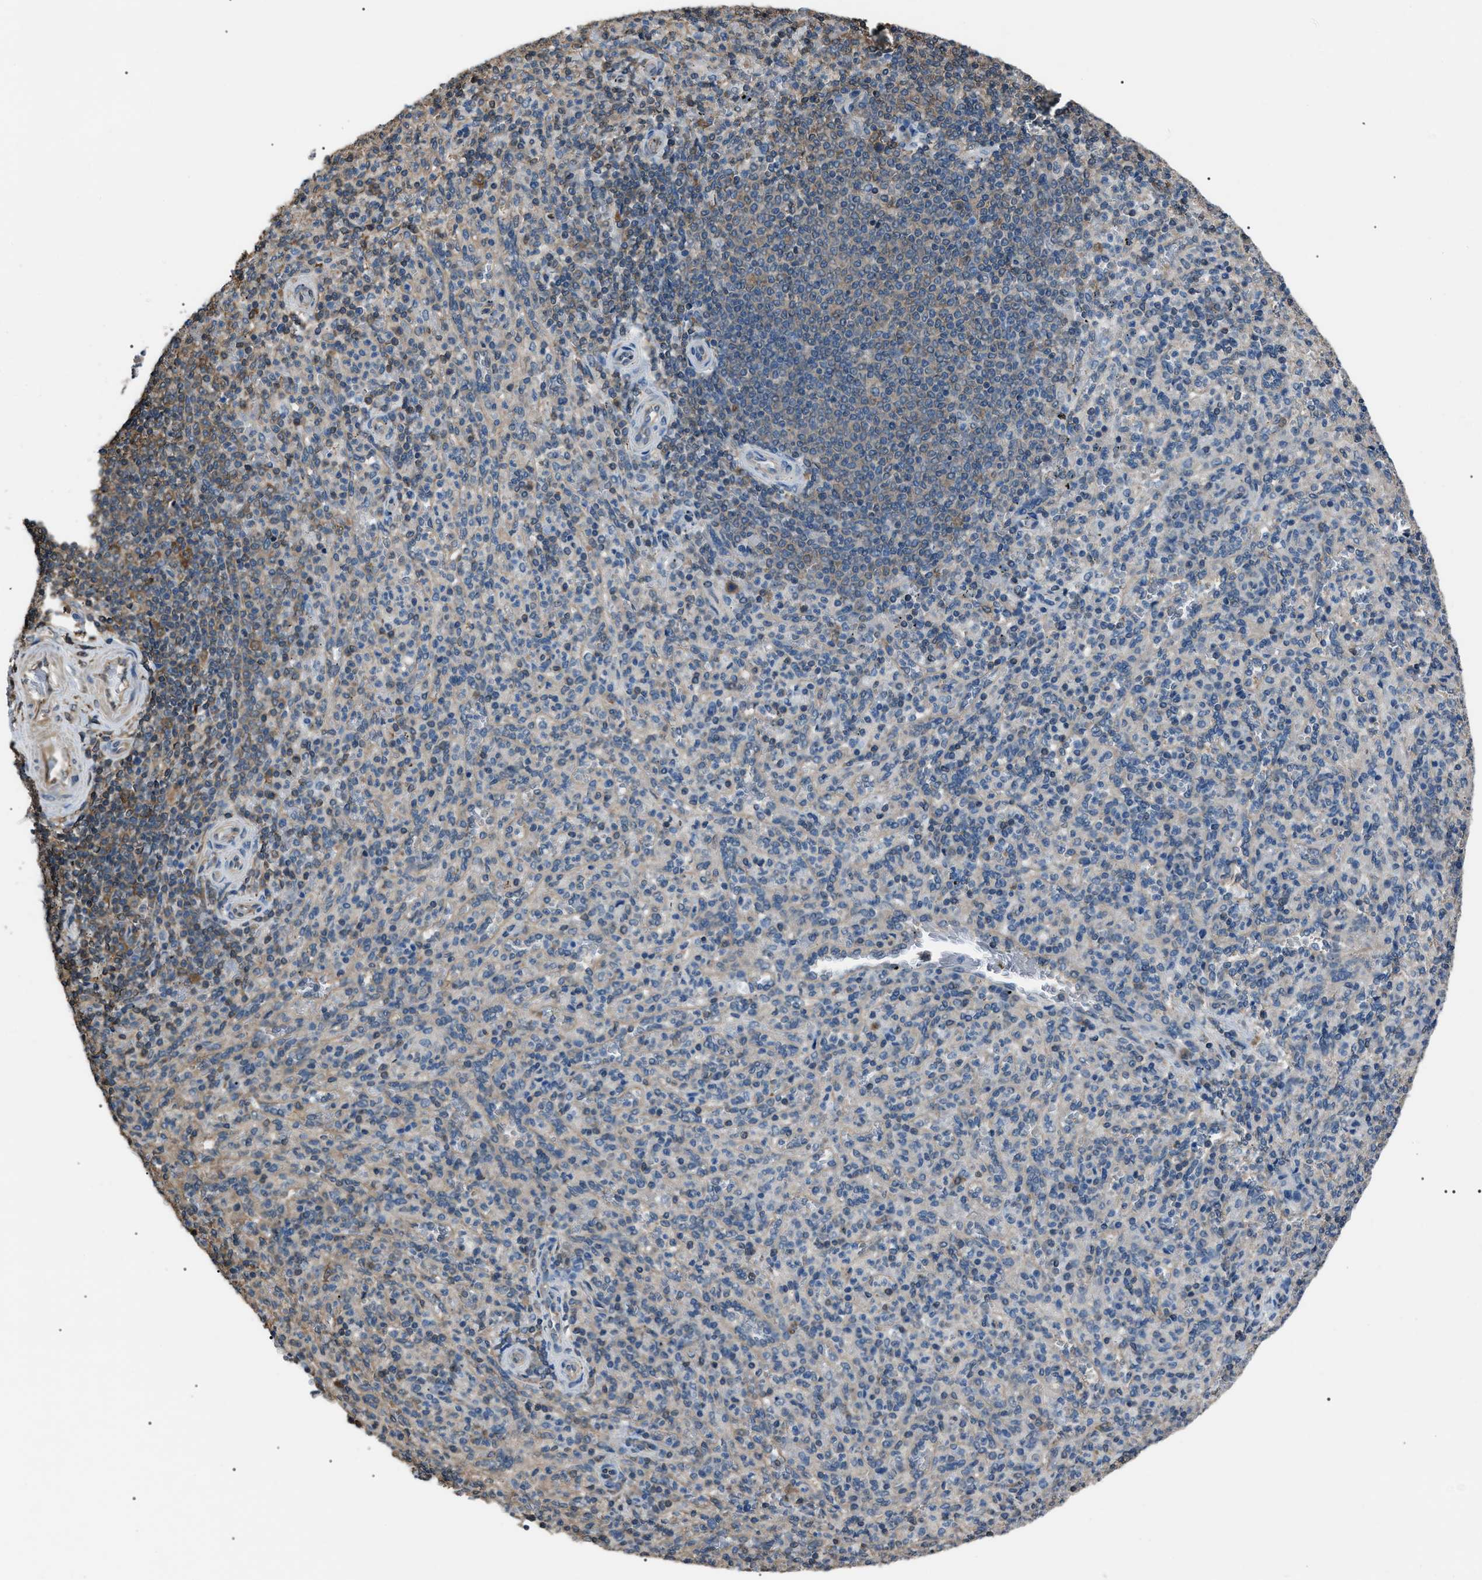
{"staining": {"intensity": "weak", "quantity": "<25%", "location": "cytoplasmic/membranous"}, "tissue": "spleen", "cell_type": "Cells in red pulp", "image_type": "normal", "snomed": [{"axis": "morphology", "description": "Normal tissue, NOS"}, {"axis": "topography", "description": "Spleen"}], "caption": "Immunohistochemical staining of benign spleen demonstrates no significant staining in cells in red pulp.", "gene": "PDCD5", "patient": {"sex": "male", "age": 36}}